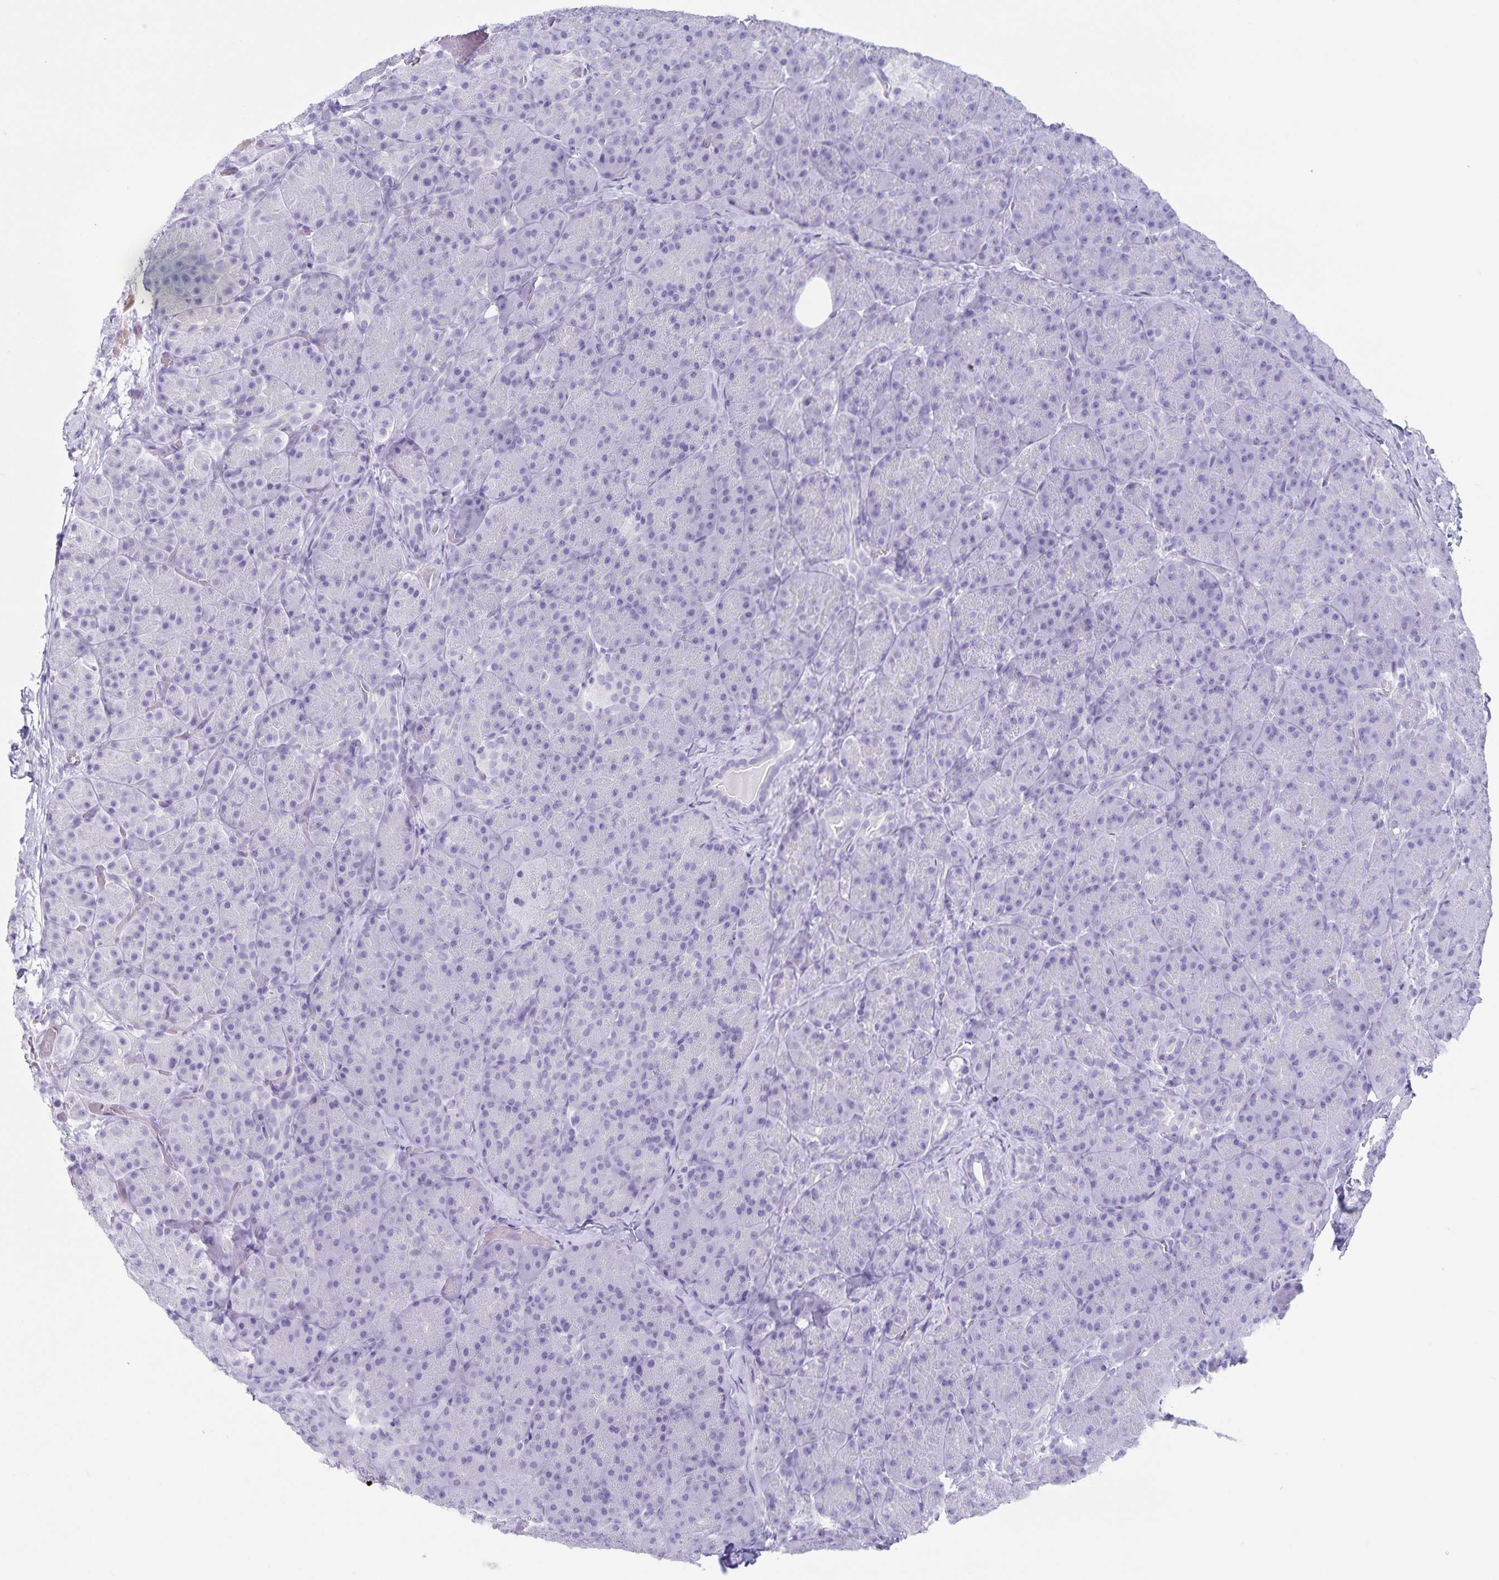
{"staining": {"intensity": "negative", "quantity": "none", "location": "none"}, "tissue": "pancreas", "cell_type": "Exocrine glandular cells", "image_type": "normal", "snomed": [{"axis": "morphology", "description": "Normal tissue, NOS"}, {"axis": "topography", "description": "Pancreas"}], "caption": "The IHC image has no significant expression in exocrine glandular cells of pancreas. (Brightfield microscopy of DAB (3,3'-diaminobenzidine) immunohistochemistry (IHC) at high magnification).", "gene": "C11orf42", "patient": {"sex": "male", "age": 57}}